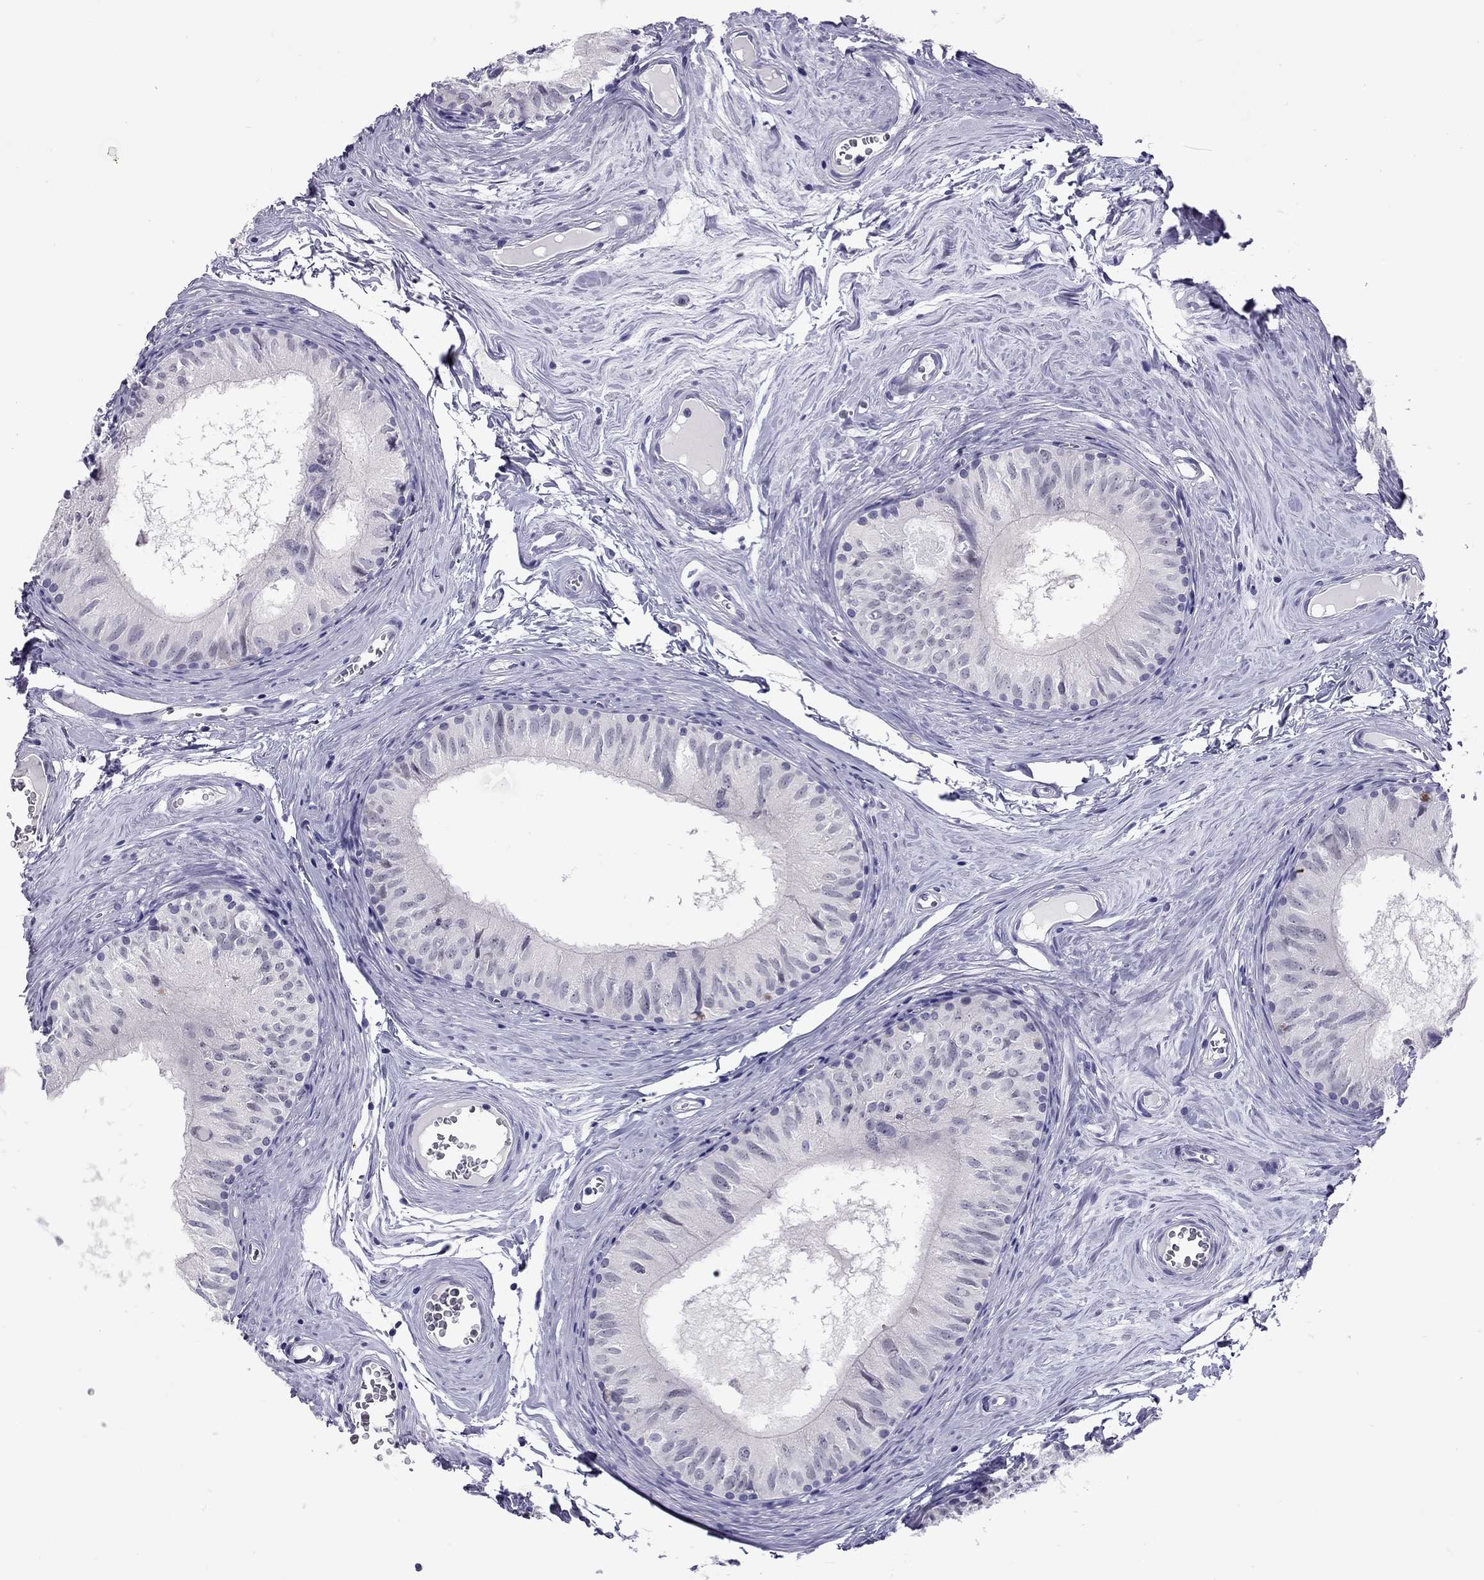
{"staining": {"intensity": "negative", "quantity": "none", "location": "none"}, "tissue": "epididymis", "cell_type": "Glandular cells", "image_type": "normal", "snomed": [{"axis": "morphology", "description": "Normal tissue, NOS"}, {"axis": "topography", "description": "Epididymis"}], "caption": "Glandular cells show no significant protein positivity in unremarkable epididymis. (Stains: DAB (3,3'-diaminobenzidine) immunohistochemistry with hematoxylin counter stain, Microscopy: brightfield microscopy at high magnification).", "gene": "CHRNB3", "patient": {"sex": "male", "age": 52}}